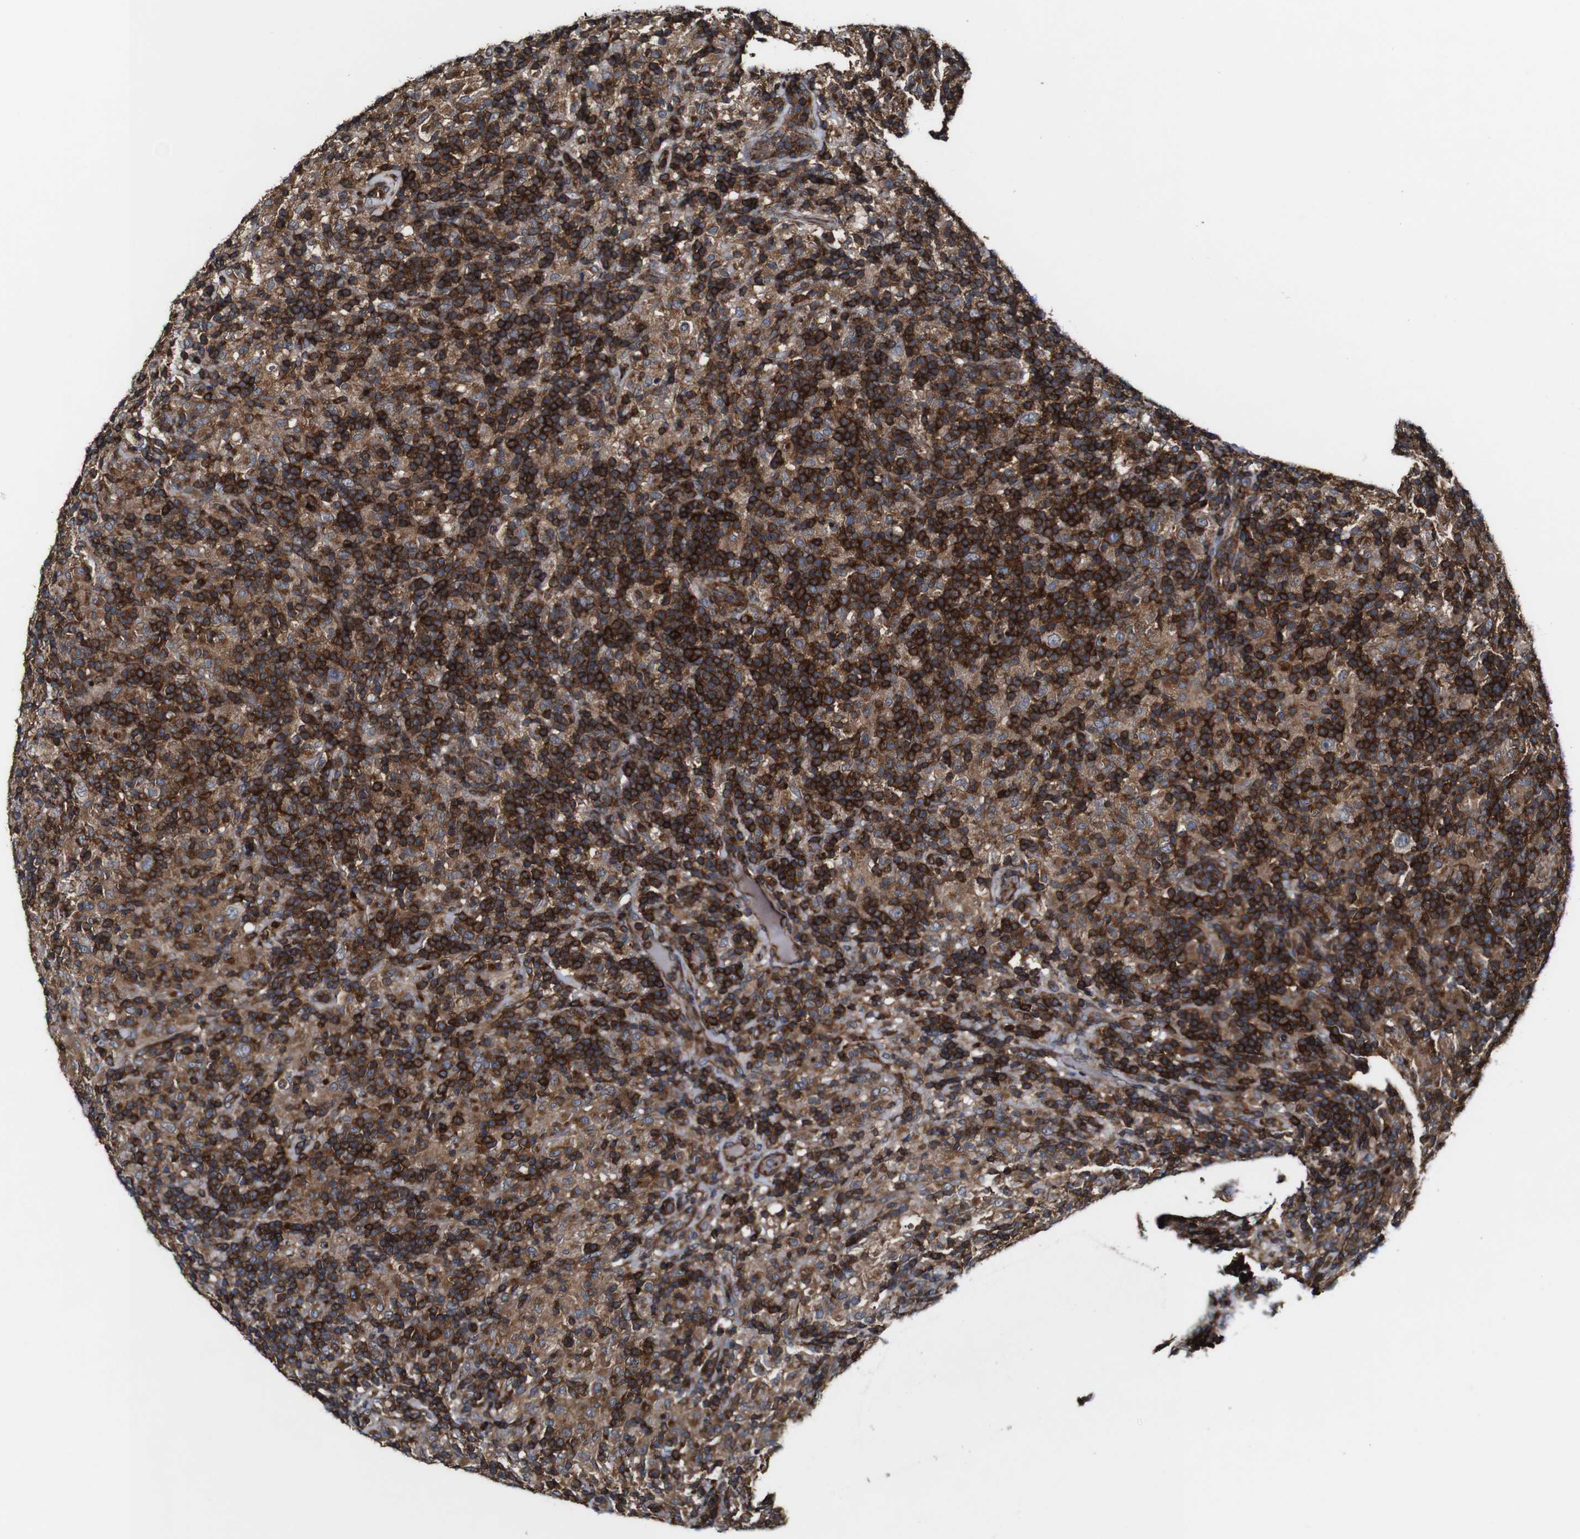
{"staining": {"intensity": "weak", "quantity": "<25%", "location": "cytoplasmic/membranous"}, "tissue": "lymphoma", "cell_type": "Tumor cells", "image_type": "cancer", "snomed": [{"axis": "morphology", "description": "Hodgkin's disease, NOS"}, {"axis": "topography", "description": "Lymph node"}], "caption": "This is a micrograph of IHC staining of lymphoma, which shows no positivity in tumor cells.", "gene": "TNIK", "patient": {"sex": "male", "age": 70}}